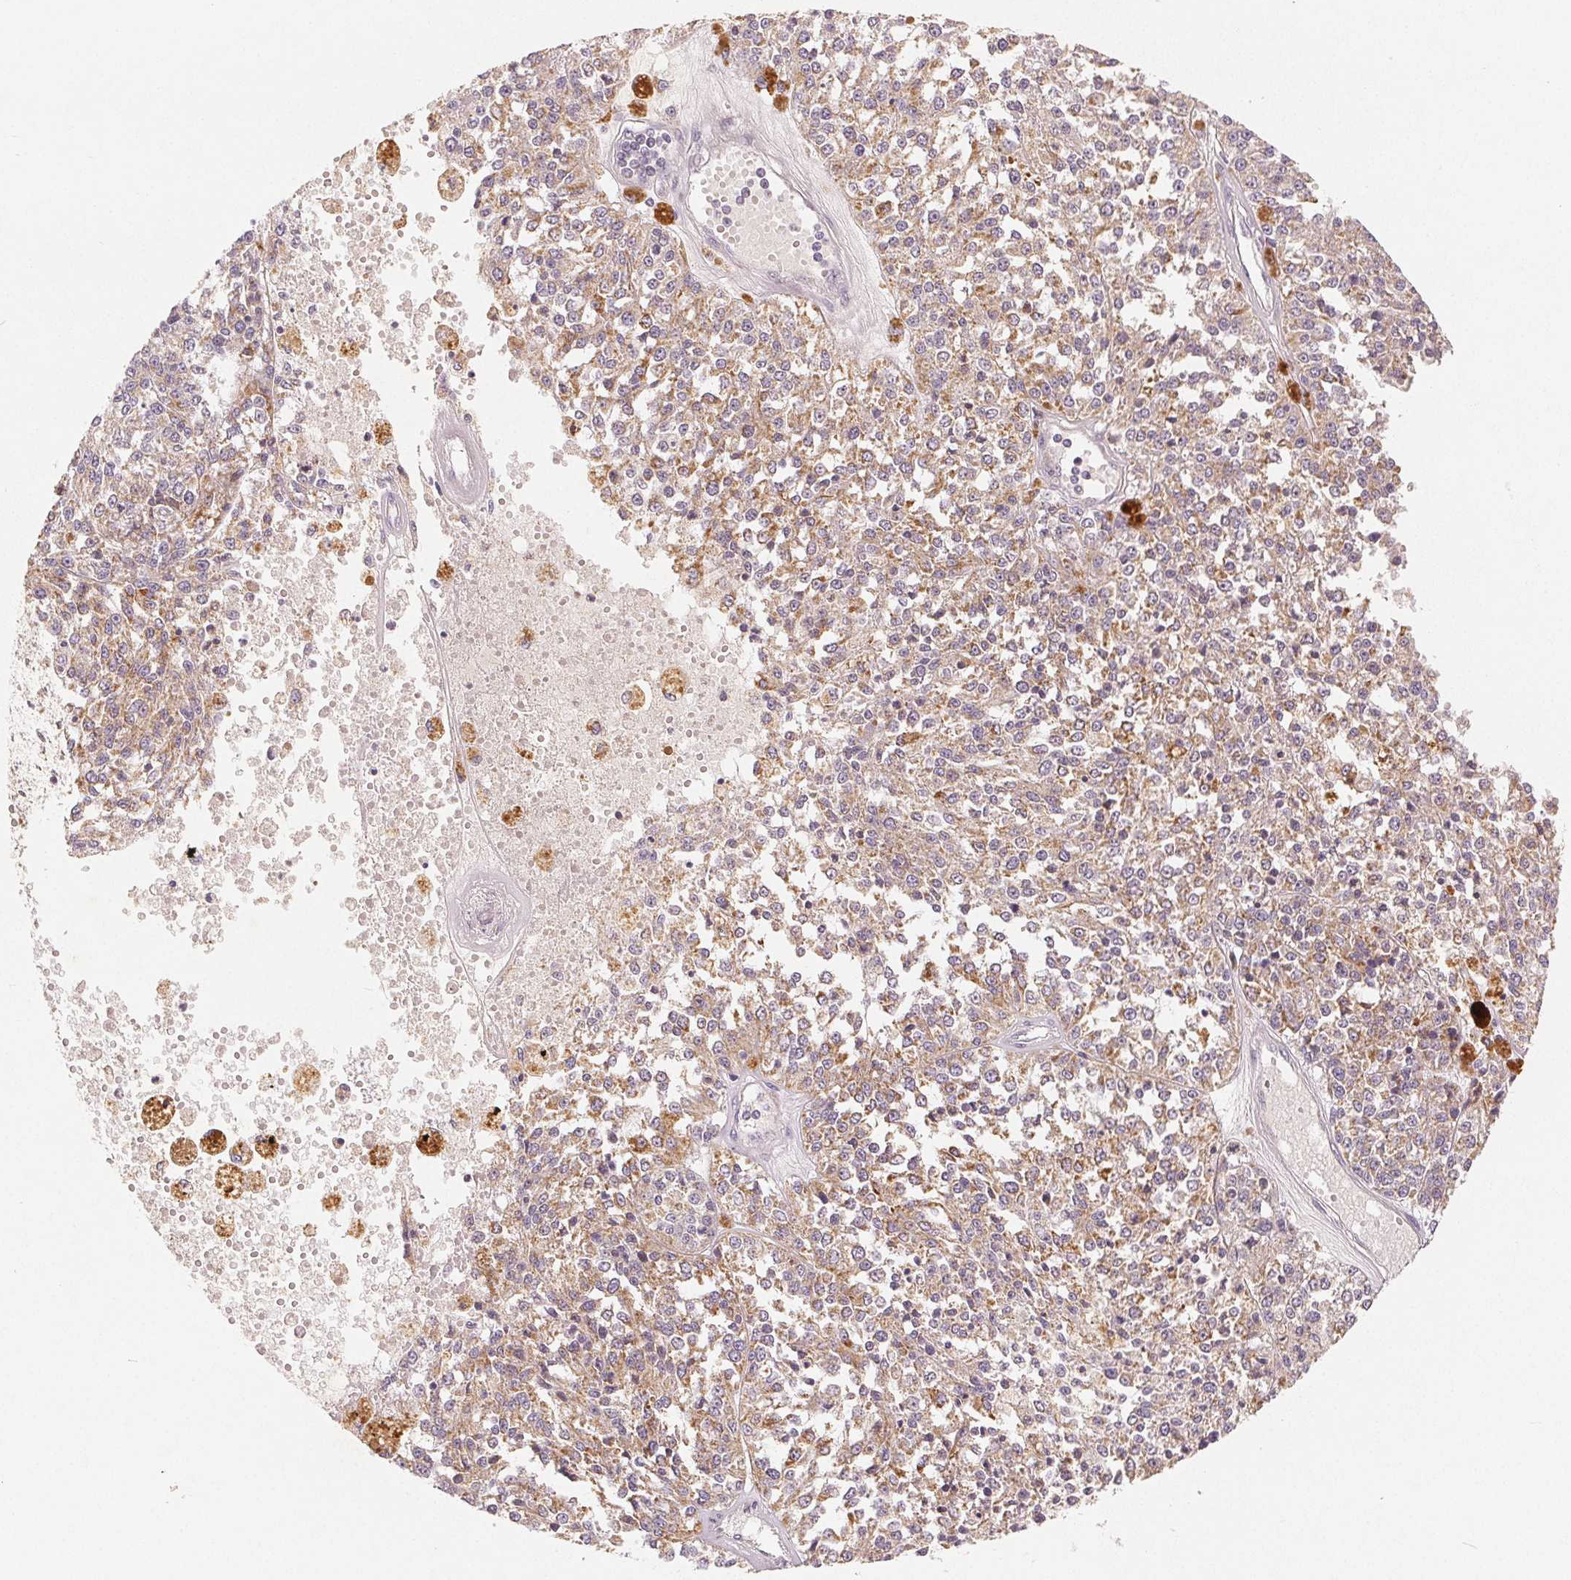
{"staining": {"intensity": "weak", "quantity": ">75%", "location": "cytoplasmic/membranous"}, "tissue": "melanoma", "cell_type": "Tumor cells", "image_type": "cancer", "snomed": [{"axis": "morphology", "description": "Malignant melanoma, Metastatic site"}, {"axis": "topography", "description": "Lymph node"}], "caption": "Weak cytoplasmic/membranous protein expression is seen in about >75% of tumor cells in malignant melanoma (metastatic site). Using DAB (3,3'-diaminobenzidine) (brown) and hematoxylin (blue) stains, captured at high magnification using brightfield microscopy.", "gene": "GHITM", "patient": {"sex": "female", "age": 64}}